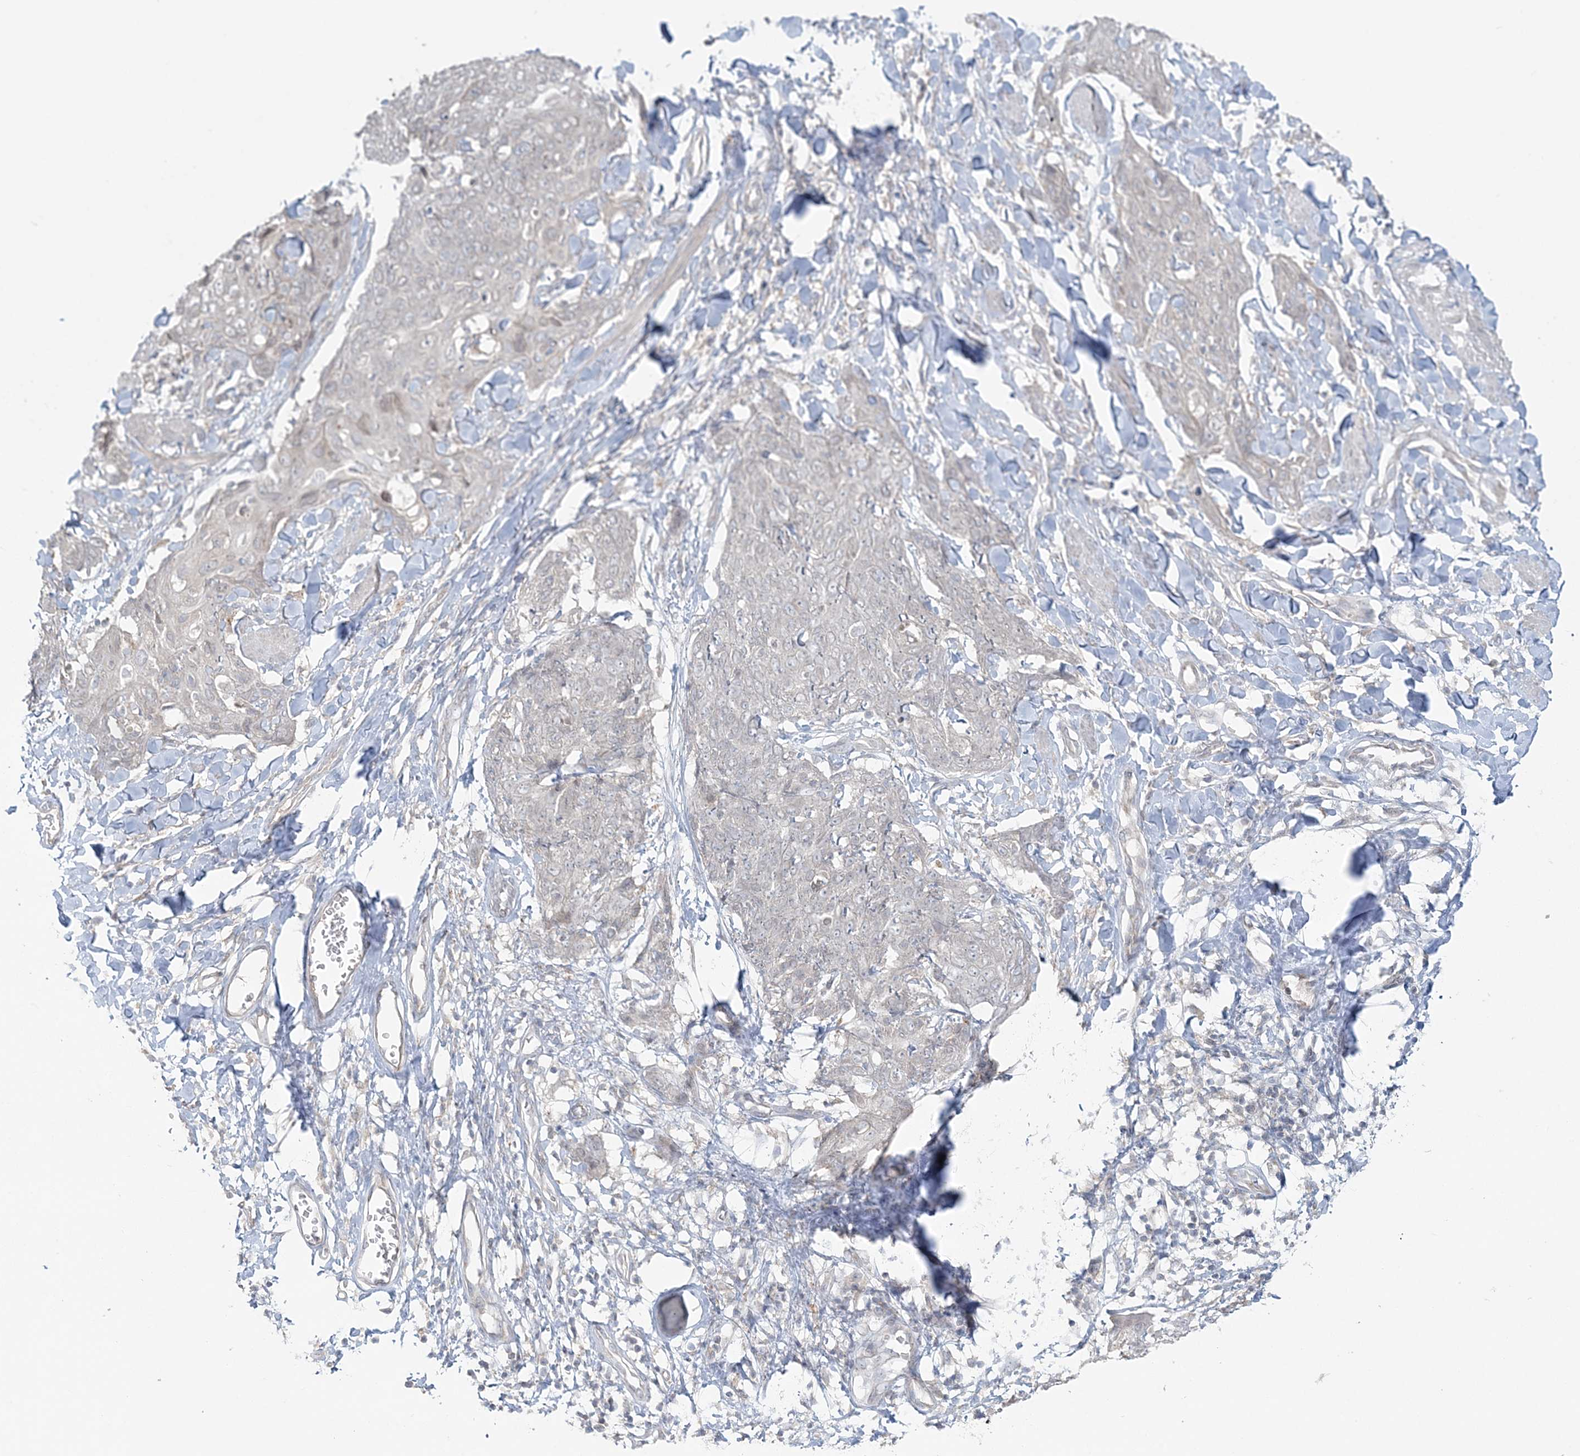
{"staining": {"intensity": "negative", "quantity": "none", "location": "none"}, "tissue": "skin cancer", "cell_type": "Tumor cells", "image_type": "cancer", "snomed": [{"axis": "morphology", "description": "Squamous cell carcinoma, NOS"}, {"axis": "topography", "description": "Skin"}, {"axis": "topography", "description": "Vulva"}], "caption": "IHC photomicrograph of squamous cell carcinoma (skin) stained for a protein (brown), which exhibits no staining in tumor cells.", "gene": "BLTP3A", "patient": {"sex": "female", "age": 85}}